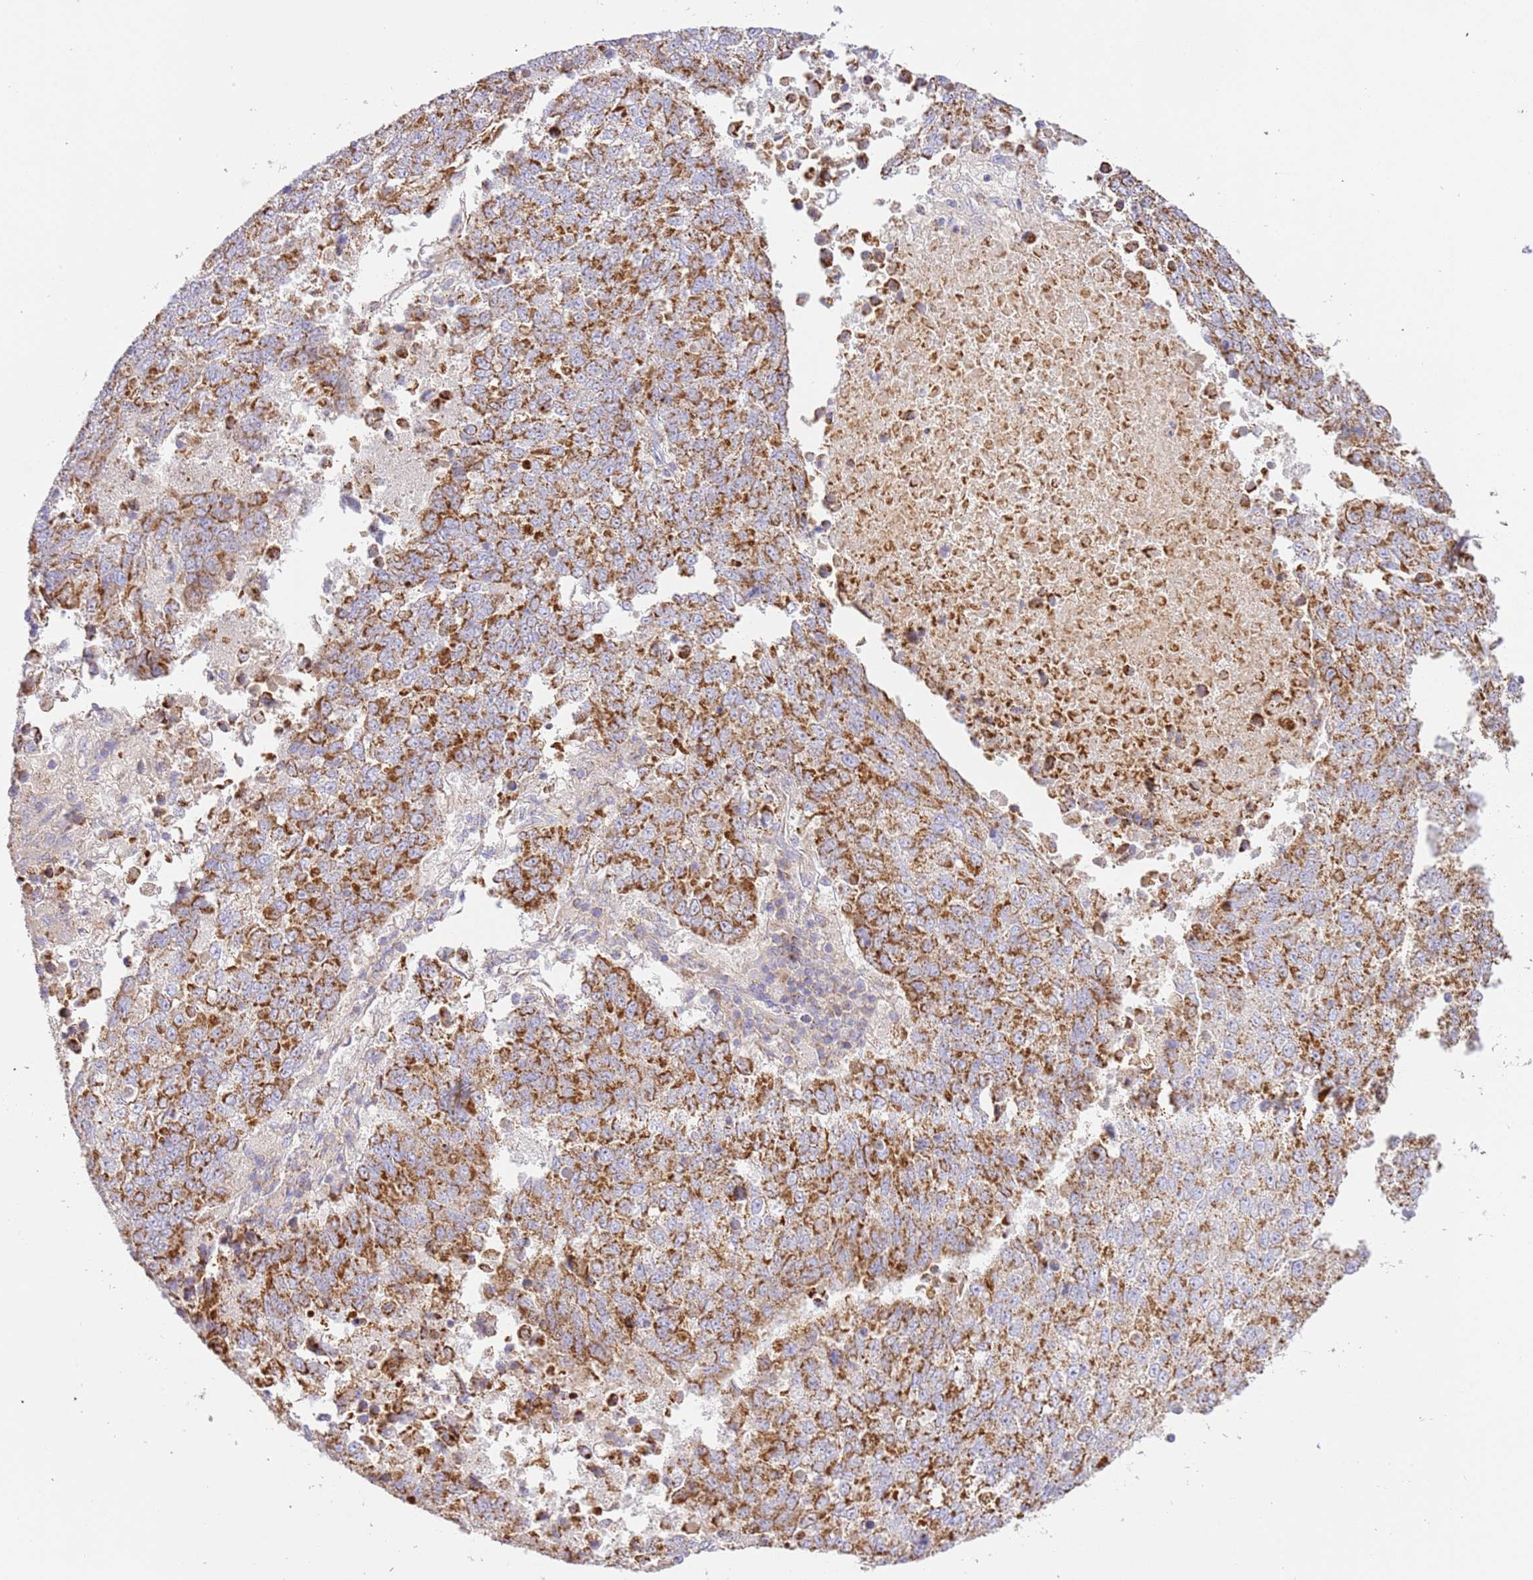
{"staining": {"intensity": "strong", "quantity": ">75%", "location": "cytoplasmic/membranous"}, "tissue": "lung cancer", "cell_type": "Tumor cells", "image_type": "cancer", "snomed": [{"axis": "morphology", "description": "Squamous cell carcinoma, NOS"}, {"axis": "topography", "description": "Lung"}], "caption": "Immunohistochemical staining of lung squamous cell carcinoma shows high levels of strong cytoplasmic/membranous staining in about >75% of tumor cells.", "gene": "ZBTB39", "patient": {"sex": "male", "age": 73}}